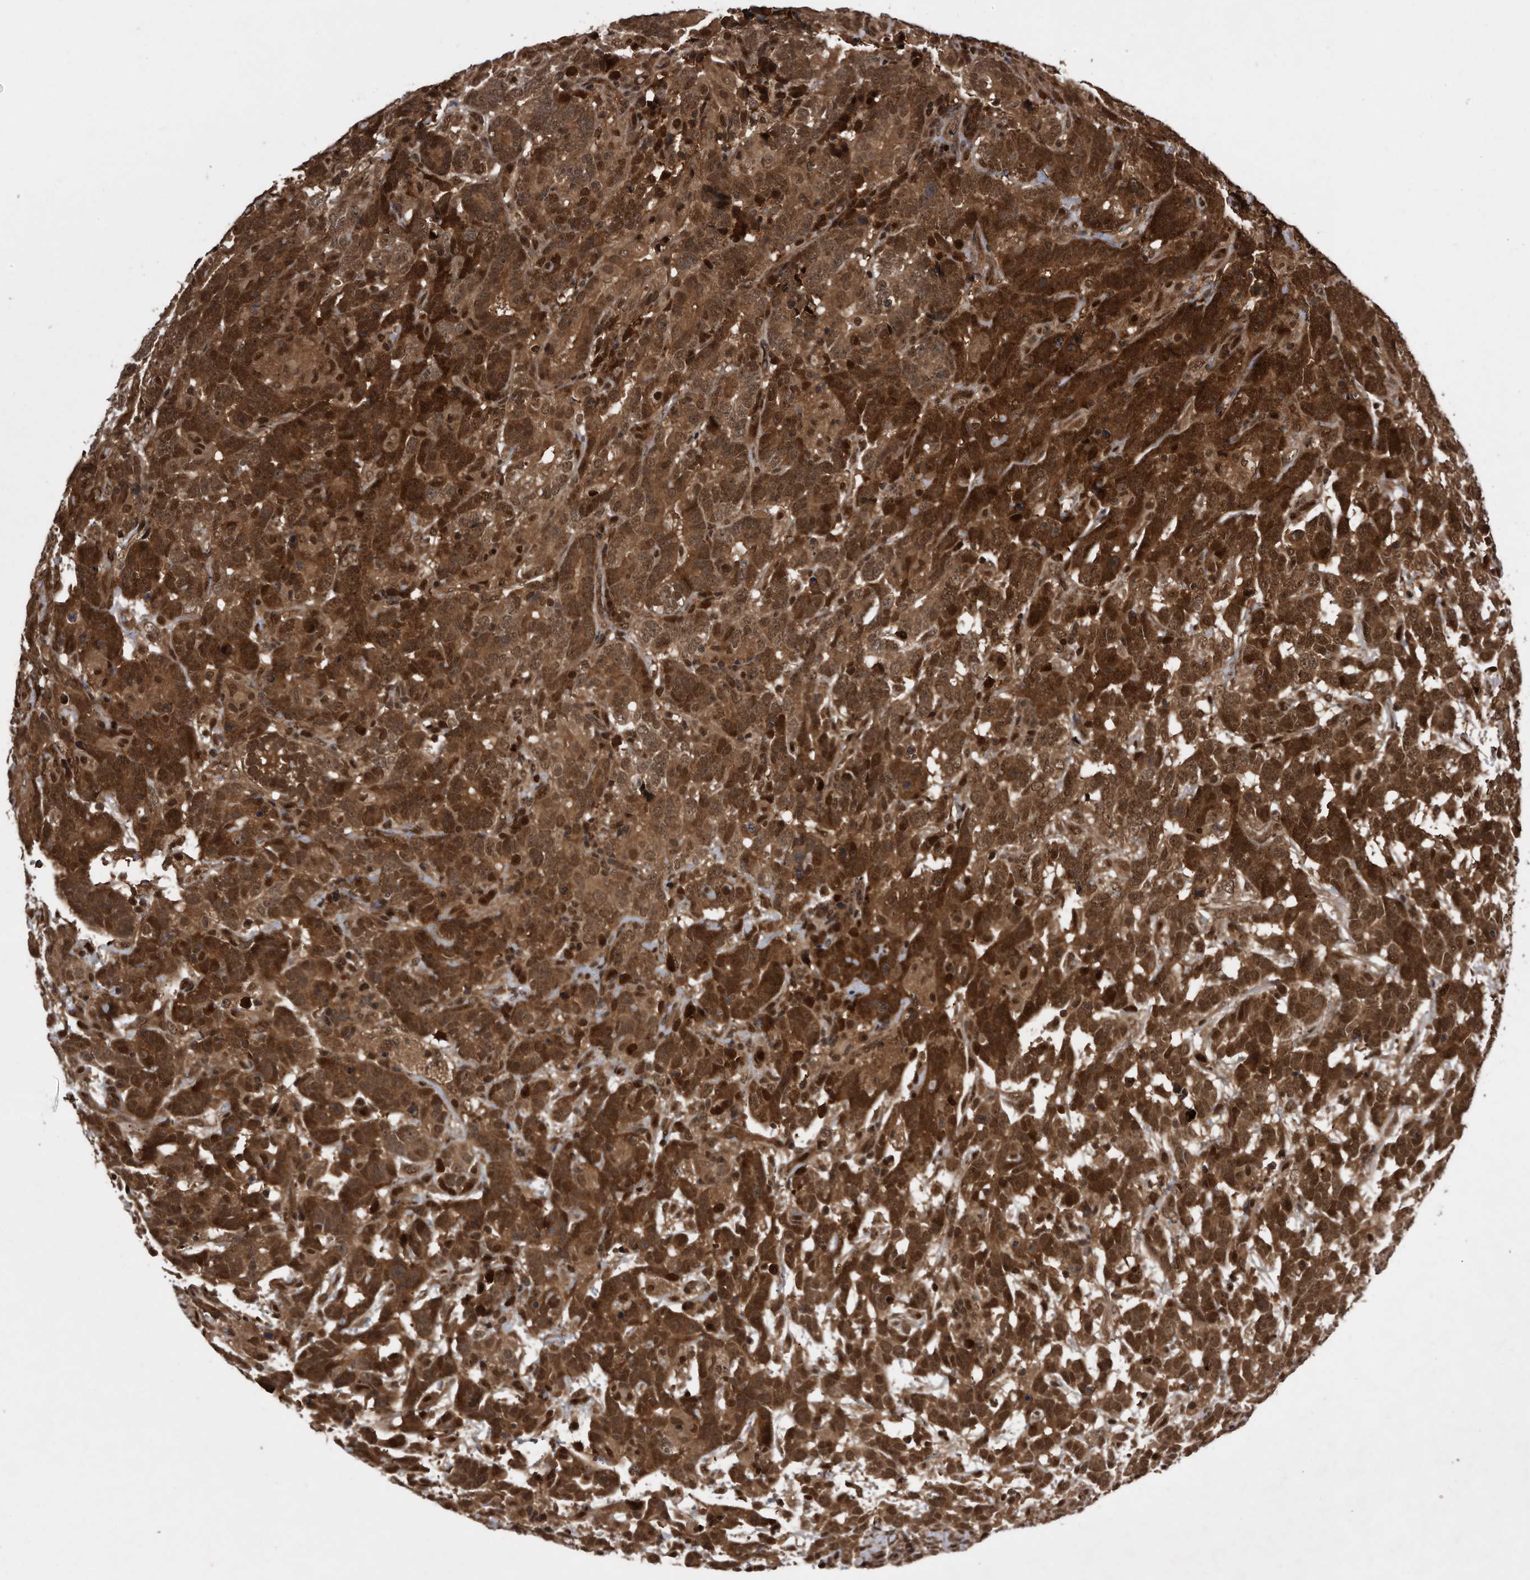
{"staining": {"intensity": "strong", "quantity": ">75%", "location": "cytoplasmic/membranous,nuclear"}, "tissue": "testis cancer", "cell_type": "Tumor cells", "image_type": "cancer", "snomed": [{"axis": "morphology", "description": "Carcinoma, Embryonal, NOS"}, {"axis": "topography", "description": "Testis"}], "caption": "There is high levels of strong cytoplasmic/membranous and nuclear expression in tumor cells of testis cancer, as demonstrated by immunohistochemical staining (brown color).", "gene": "RAD23B", "patient": {"sex": "male", "age": 26}}